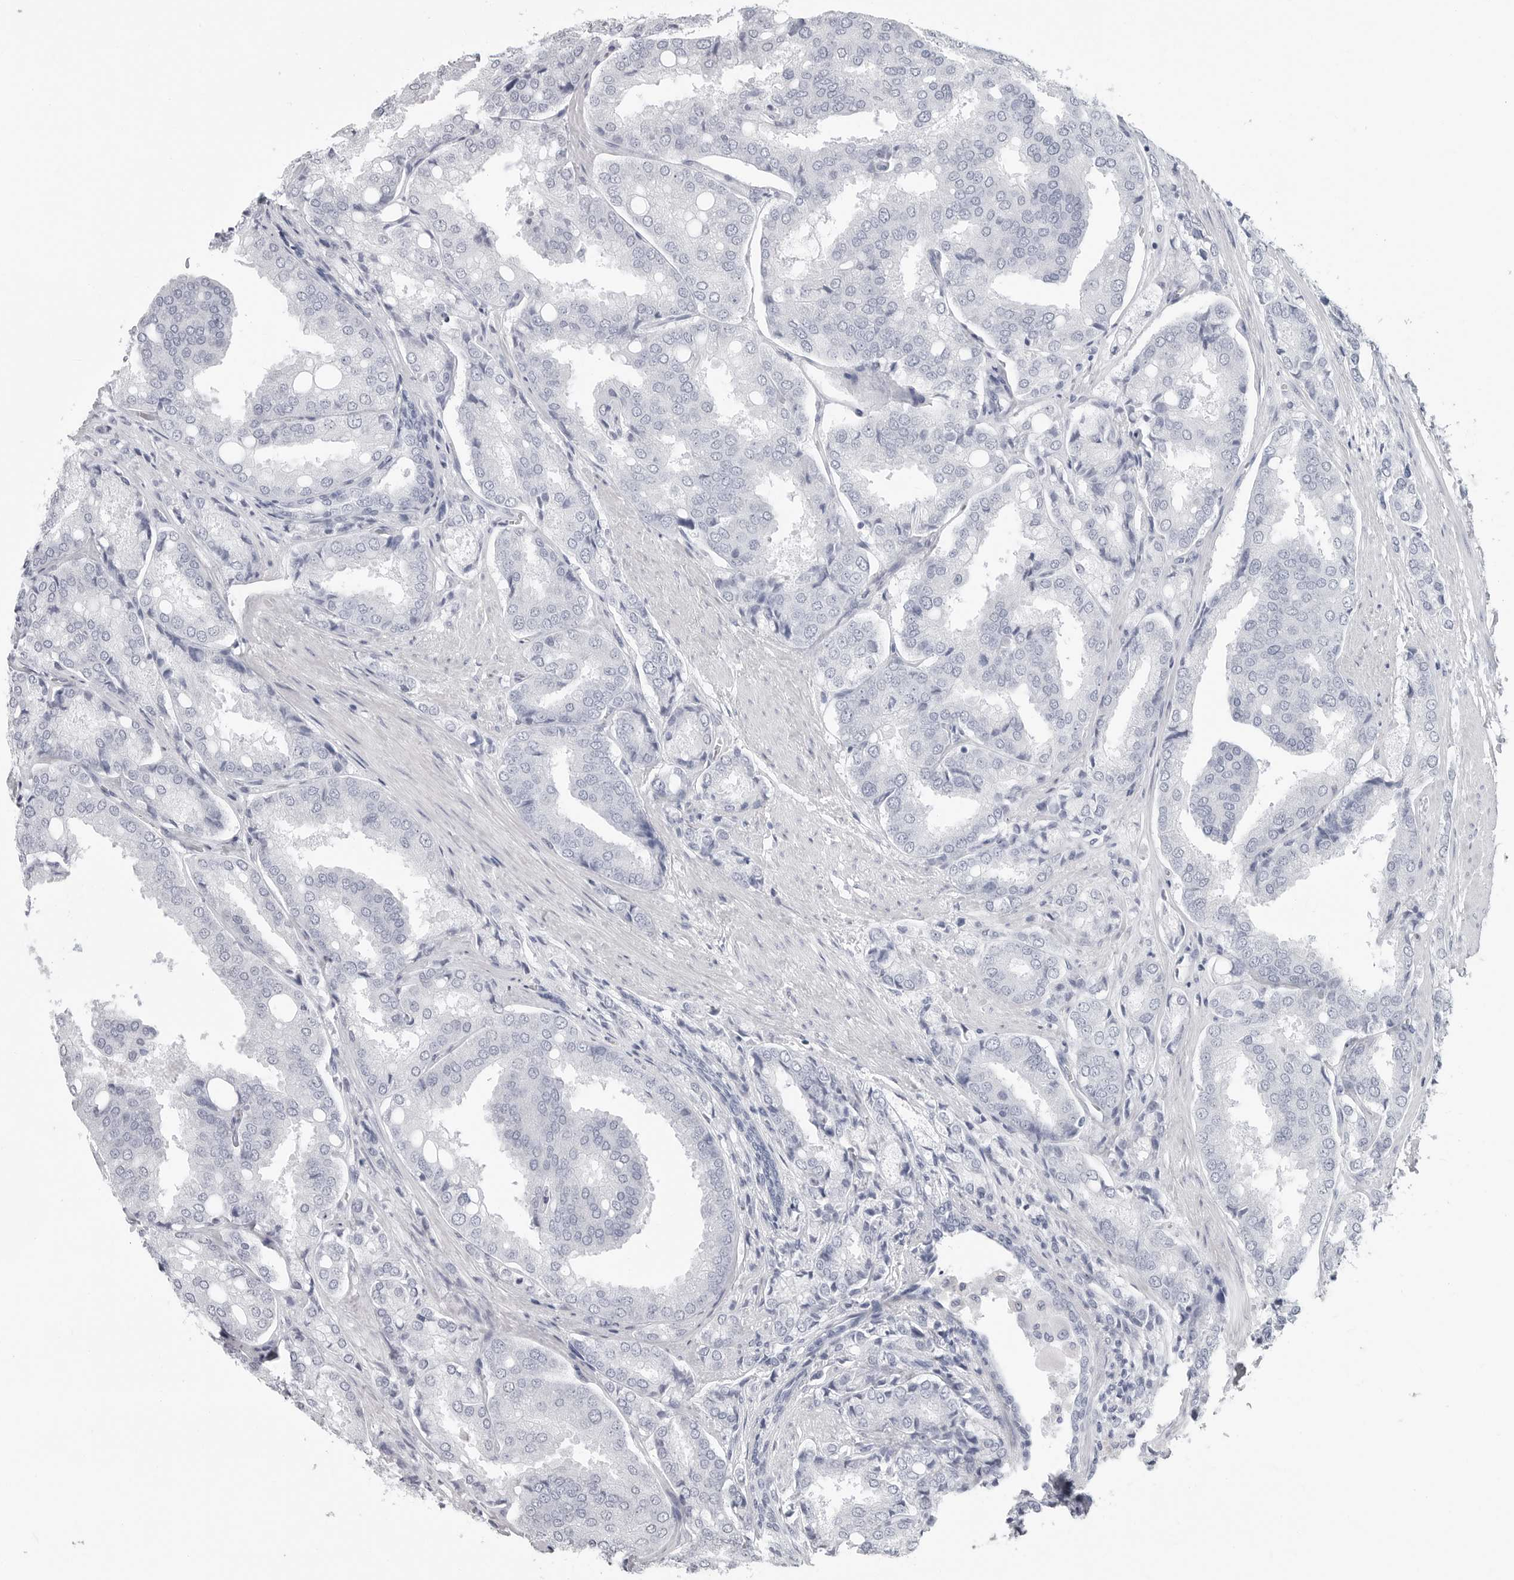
{"staining": {"intensity": "negative", "quantity": "none", "location": "none"}, "tissue": "prostate cancer", "cell_type": "Tumor cells", "image_type": "cancer", "snomed": [{"axis": "morphology", "description": "Adenocarcinoma, High grade"}, {"axis": "topography", "description": "Prostate"}], "caption": "Prostate high-grade adenocarcinoma was stained to show a protein in brown. There is no significant staining in tumor cells.", "gene": "CSH1", "patient": {"sex": "male", "age": 50}}